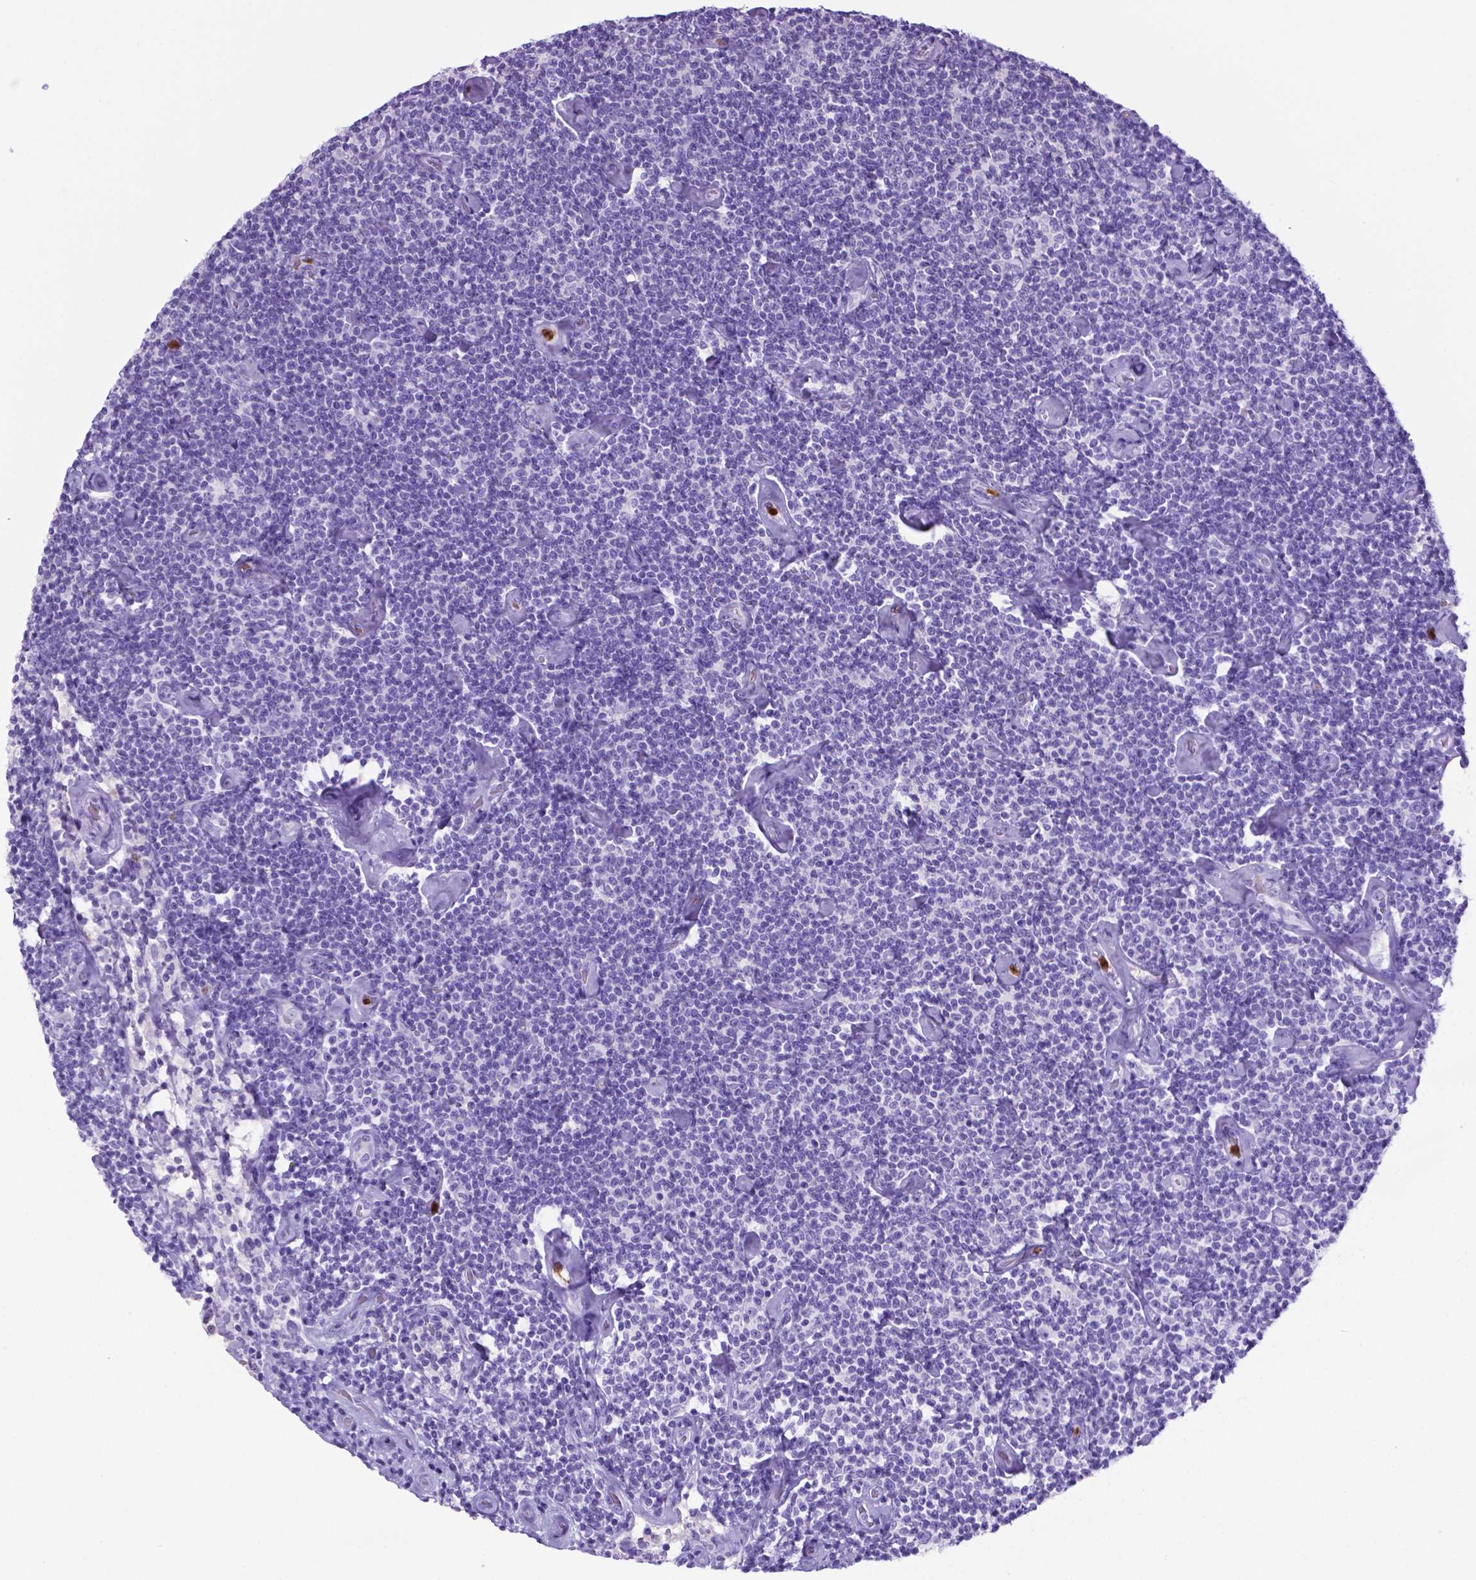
{"staining": {"intensity": "negative", "quantity": "none", "location": "none"}, "tissue": "lymphoma", "cell_type": "Tumor cells", "image_type": "cancer", "snomed": [{"axis": "morphology", "description": "Malignant lymphoma, non-Hodgkin's type, Low grade"}, {"axis": "topography", "description": "Lymph node"}], "caption": "Immunohistochemical staining of lymphoma displays no significant staining in tumor cells.", "gene": "LZTR1", "patient": {"sex": "male", "age": 81}}